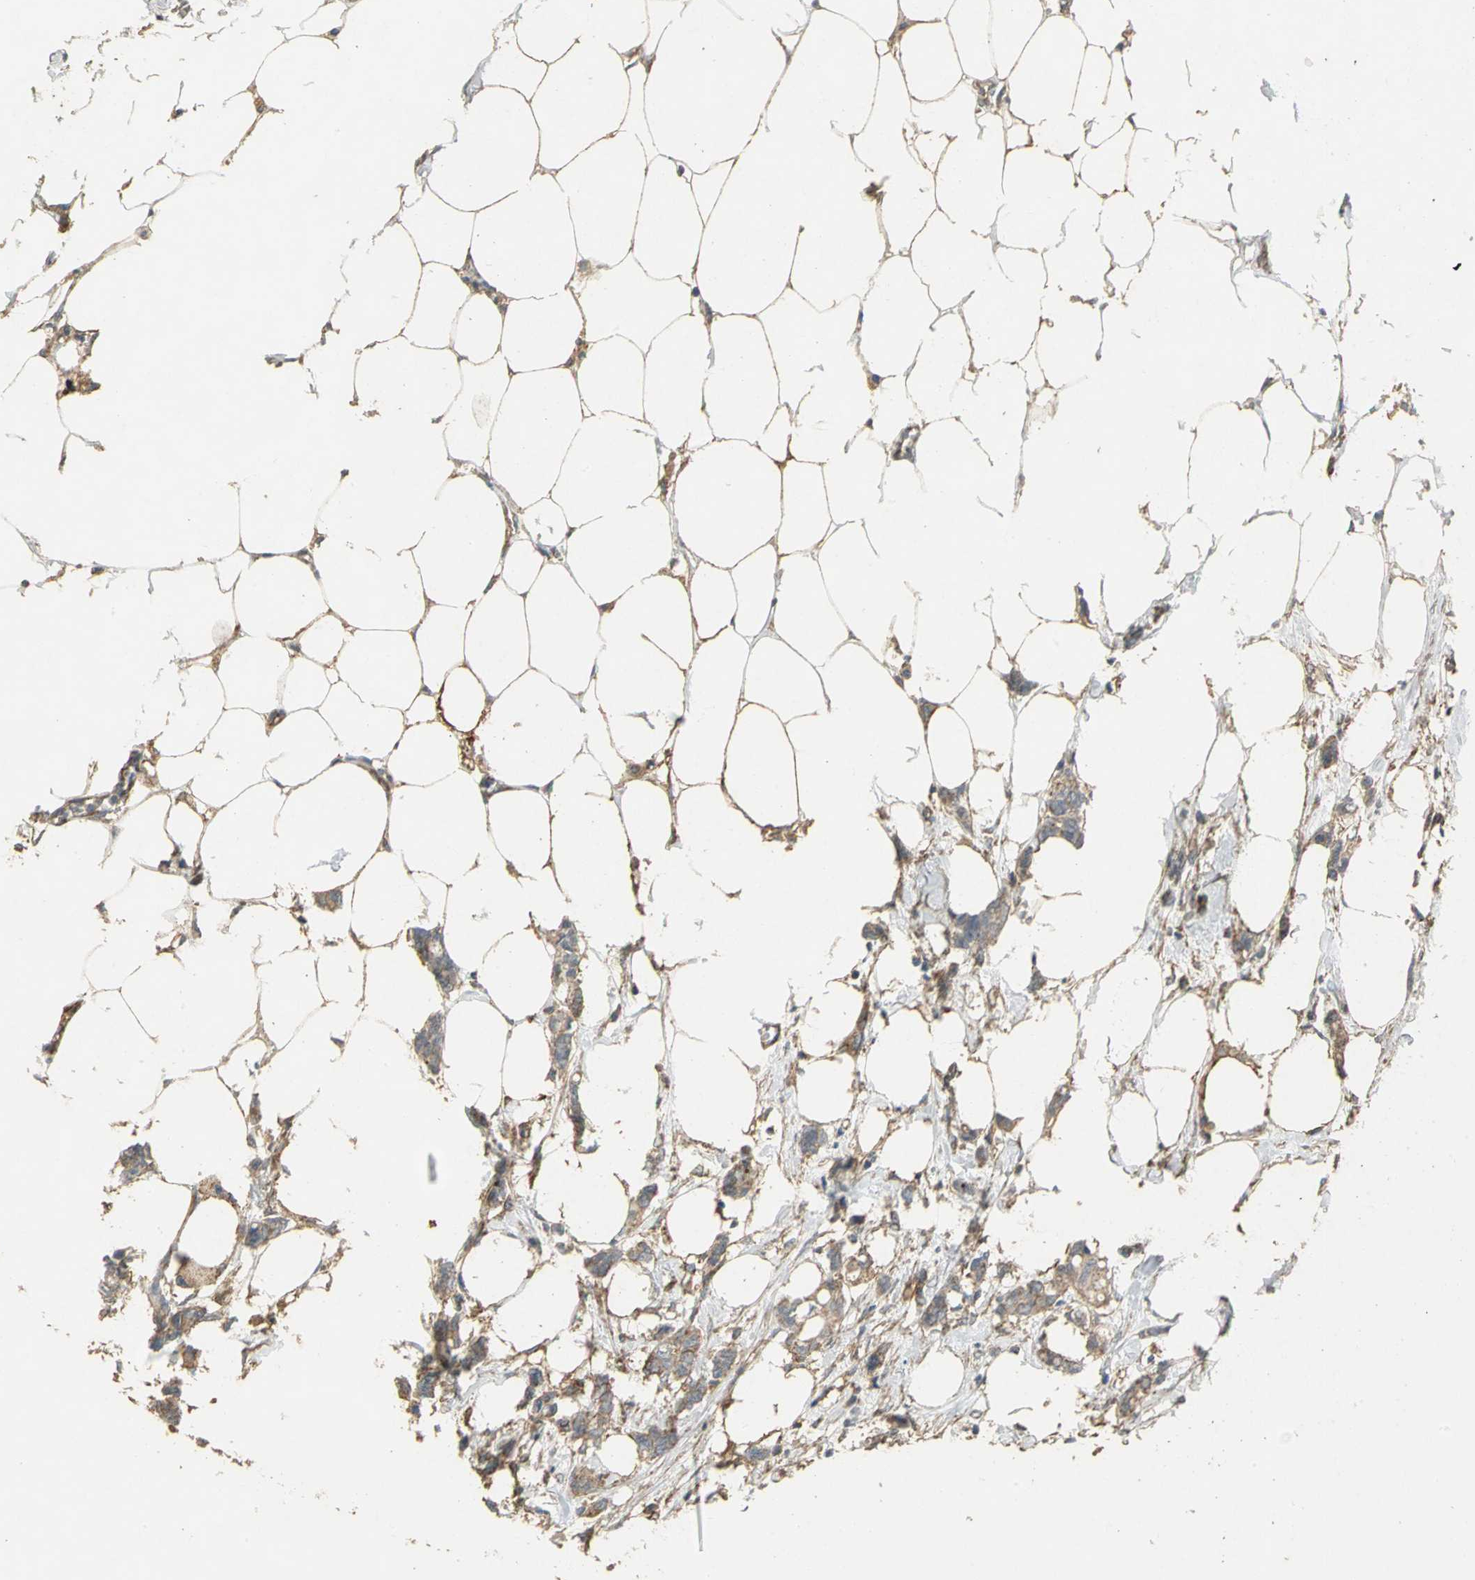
{"staining": {"intensity": "moderate", "quantity": ">75%", "location": "cytoplasmic/membranous"}, "tissue": "breast cancer", "cell_type": "Tumor cells", "image_type": "cancer", "snomed": [{"axis": "morphology", "description": "Duct carcinoma"}, {"axis": "topography", "description": "Breast"}], "caption": "Breast cancer tissue reveals moderate cytoplasmic/membranous positivity in about >75% of tumor cells, visualized by immunohistochemistry.", "gene": "NDUFB5", "patient": {"sex": "female", "age": 84}}